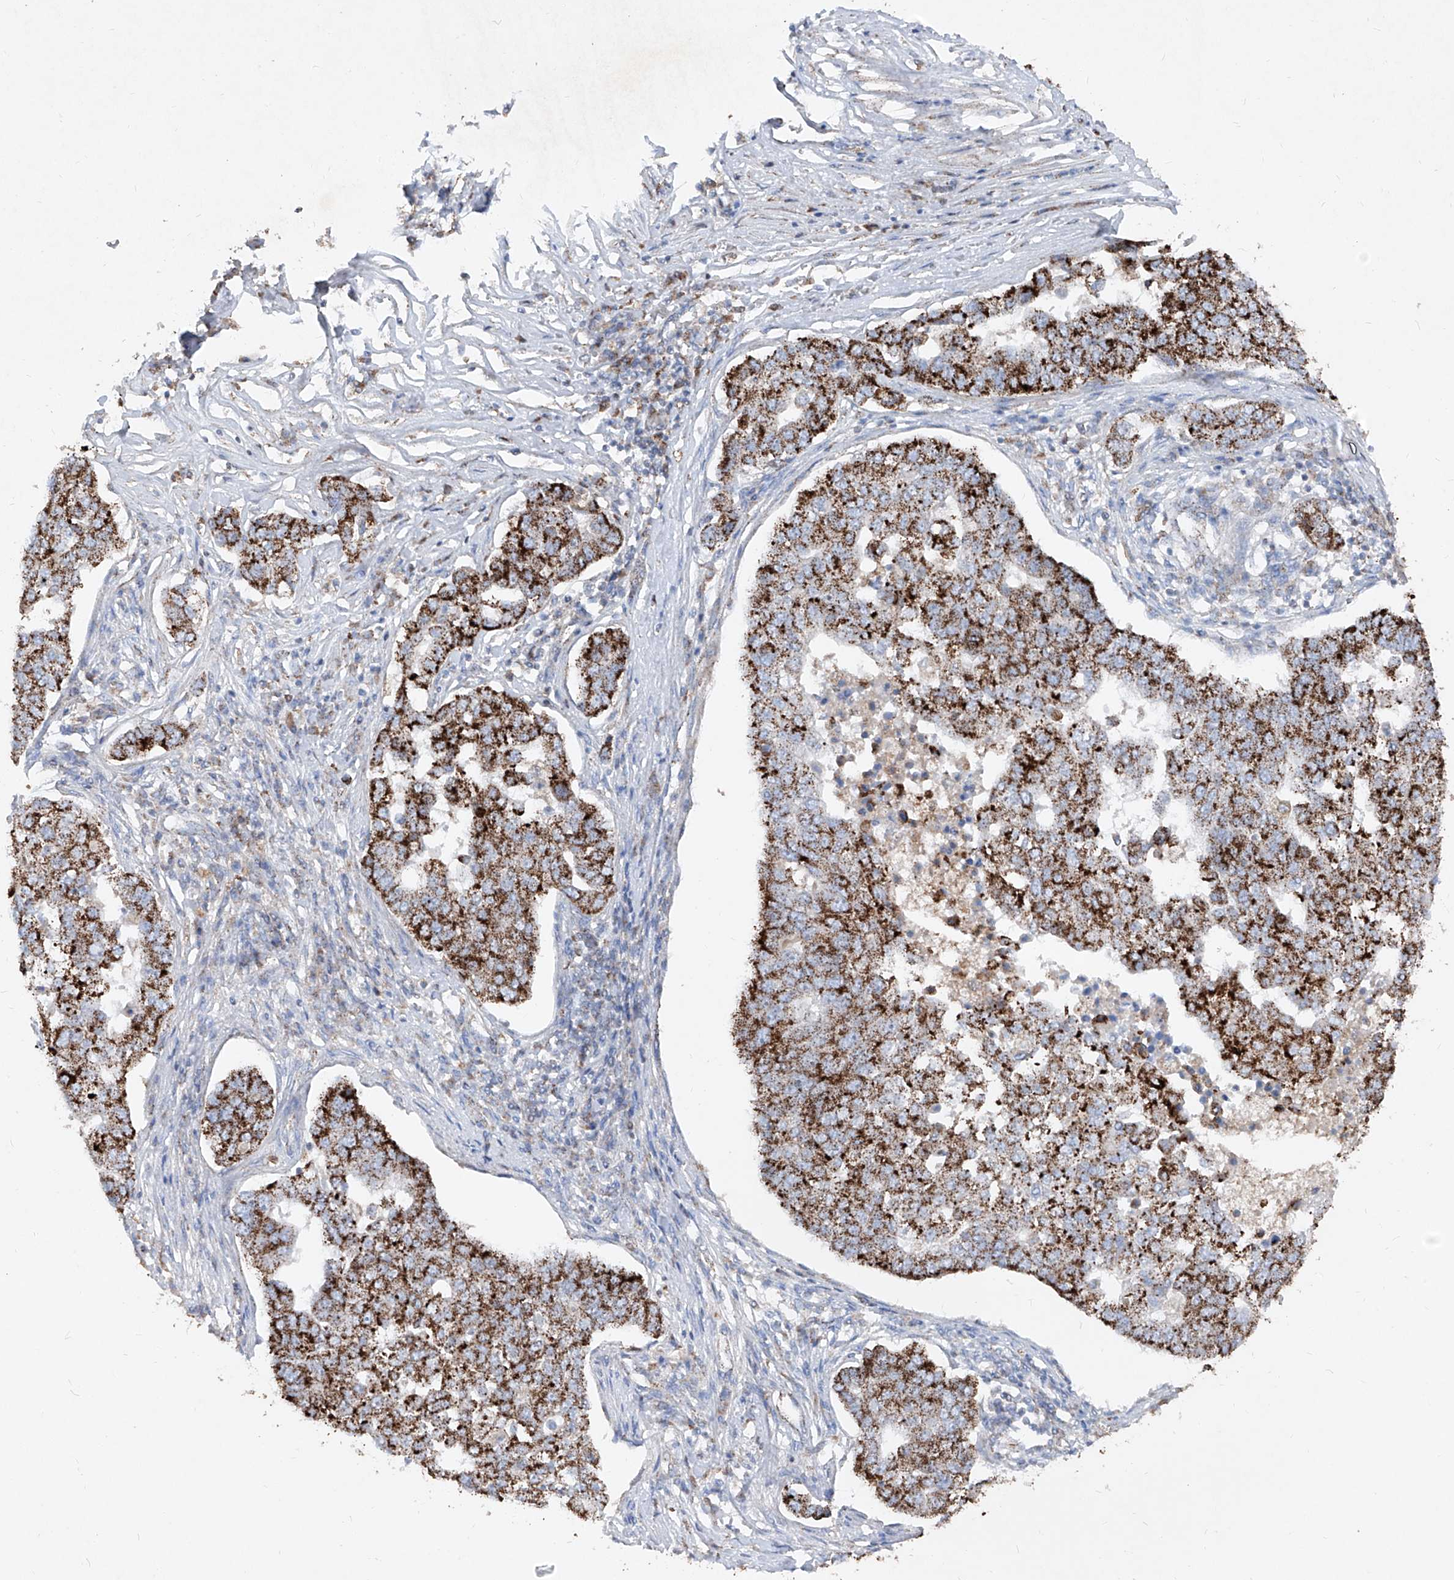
{"staining": {"intensity": "strong", "quantity": ">75%", "location": "cytoplasmic/membranous"}, "tissue": "pancreatic cancer", "cell_type": "Tumor cells", "image_type": "cancer", "snomed": [{"axis": "morphology", "description": "Adenocarcinoma, NOS"}, {"axis": "topography", "description": "Pancreas"}], "caption": "Approximately >75% of tumor cells in human pancreatic cancer exhibit strong cytoplasmic/membranous protein staining as visualized by brown immunohistochemical staining.", "gene": "ABCD3", "patient": {"sex": "female", "age": 61}}